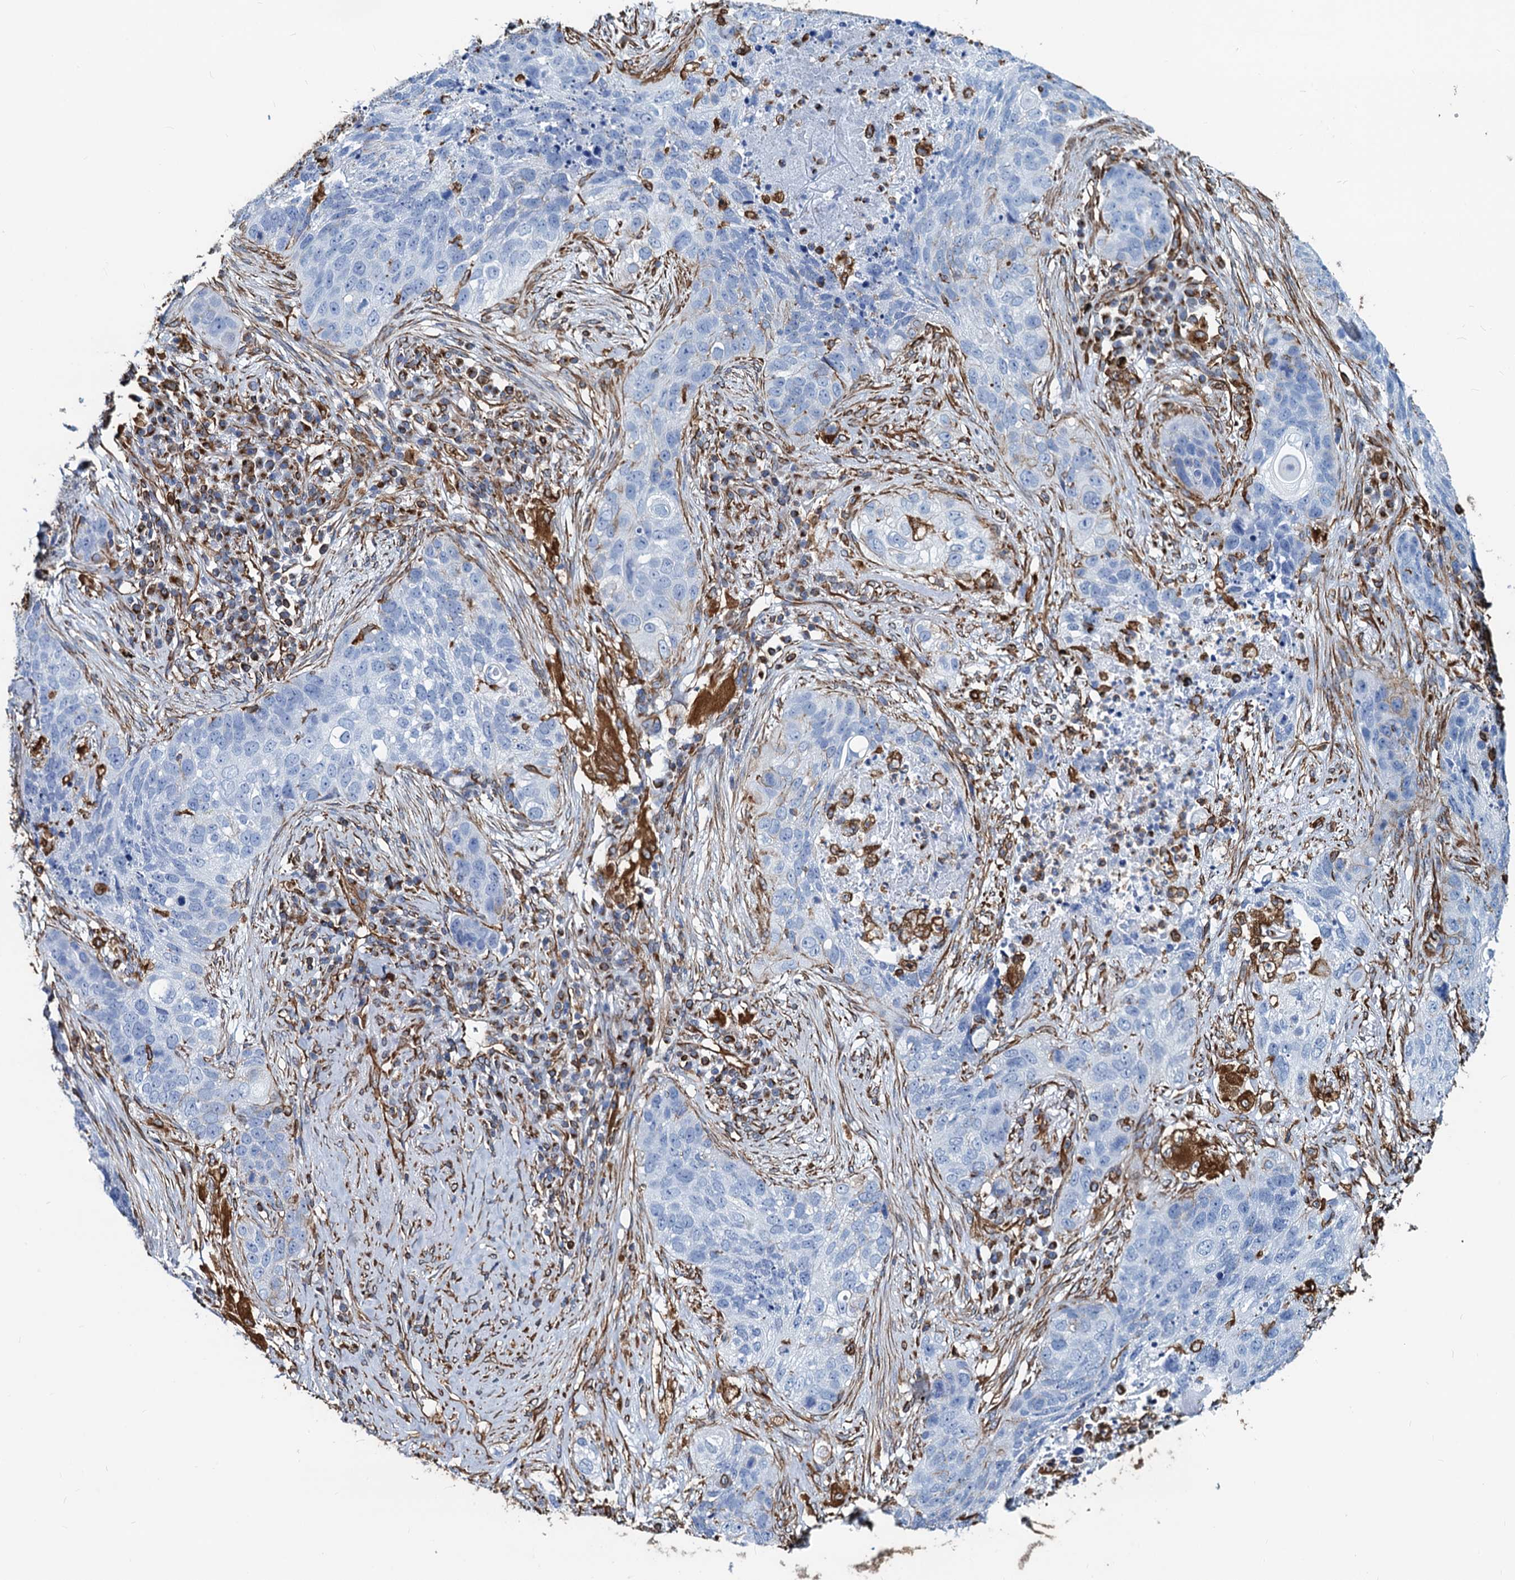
{"staining": {"intensity": "negative", "quantity": "none", "location": "none"}, "tissue": "lung cancer", "cell_type": "Tumor cells", "image_type": "cancer", "snomed": [{"axis": "morphology", "description": "Squamous cell carcinoma, NOS"}, {"axis": "topography", "description": "Lung"}], "caption": "Lung cancer was stained to show a protein in brown. There is no significant expression in tumor cells.", "gene": "PGM2", "patient": {"sex": "female", "age": 63}}